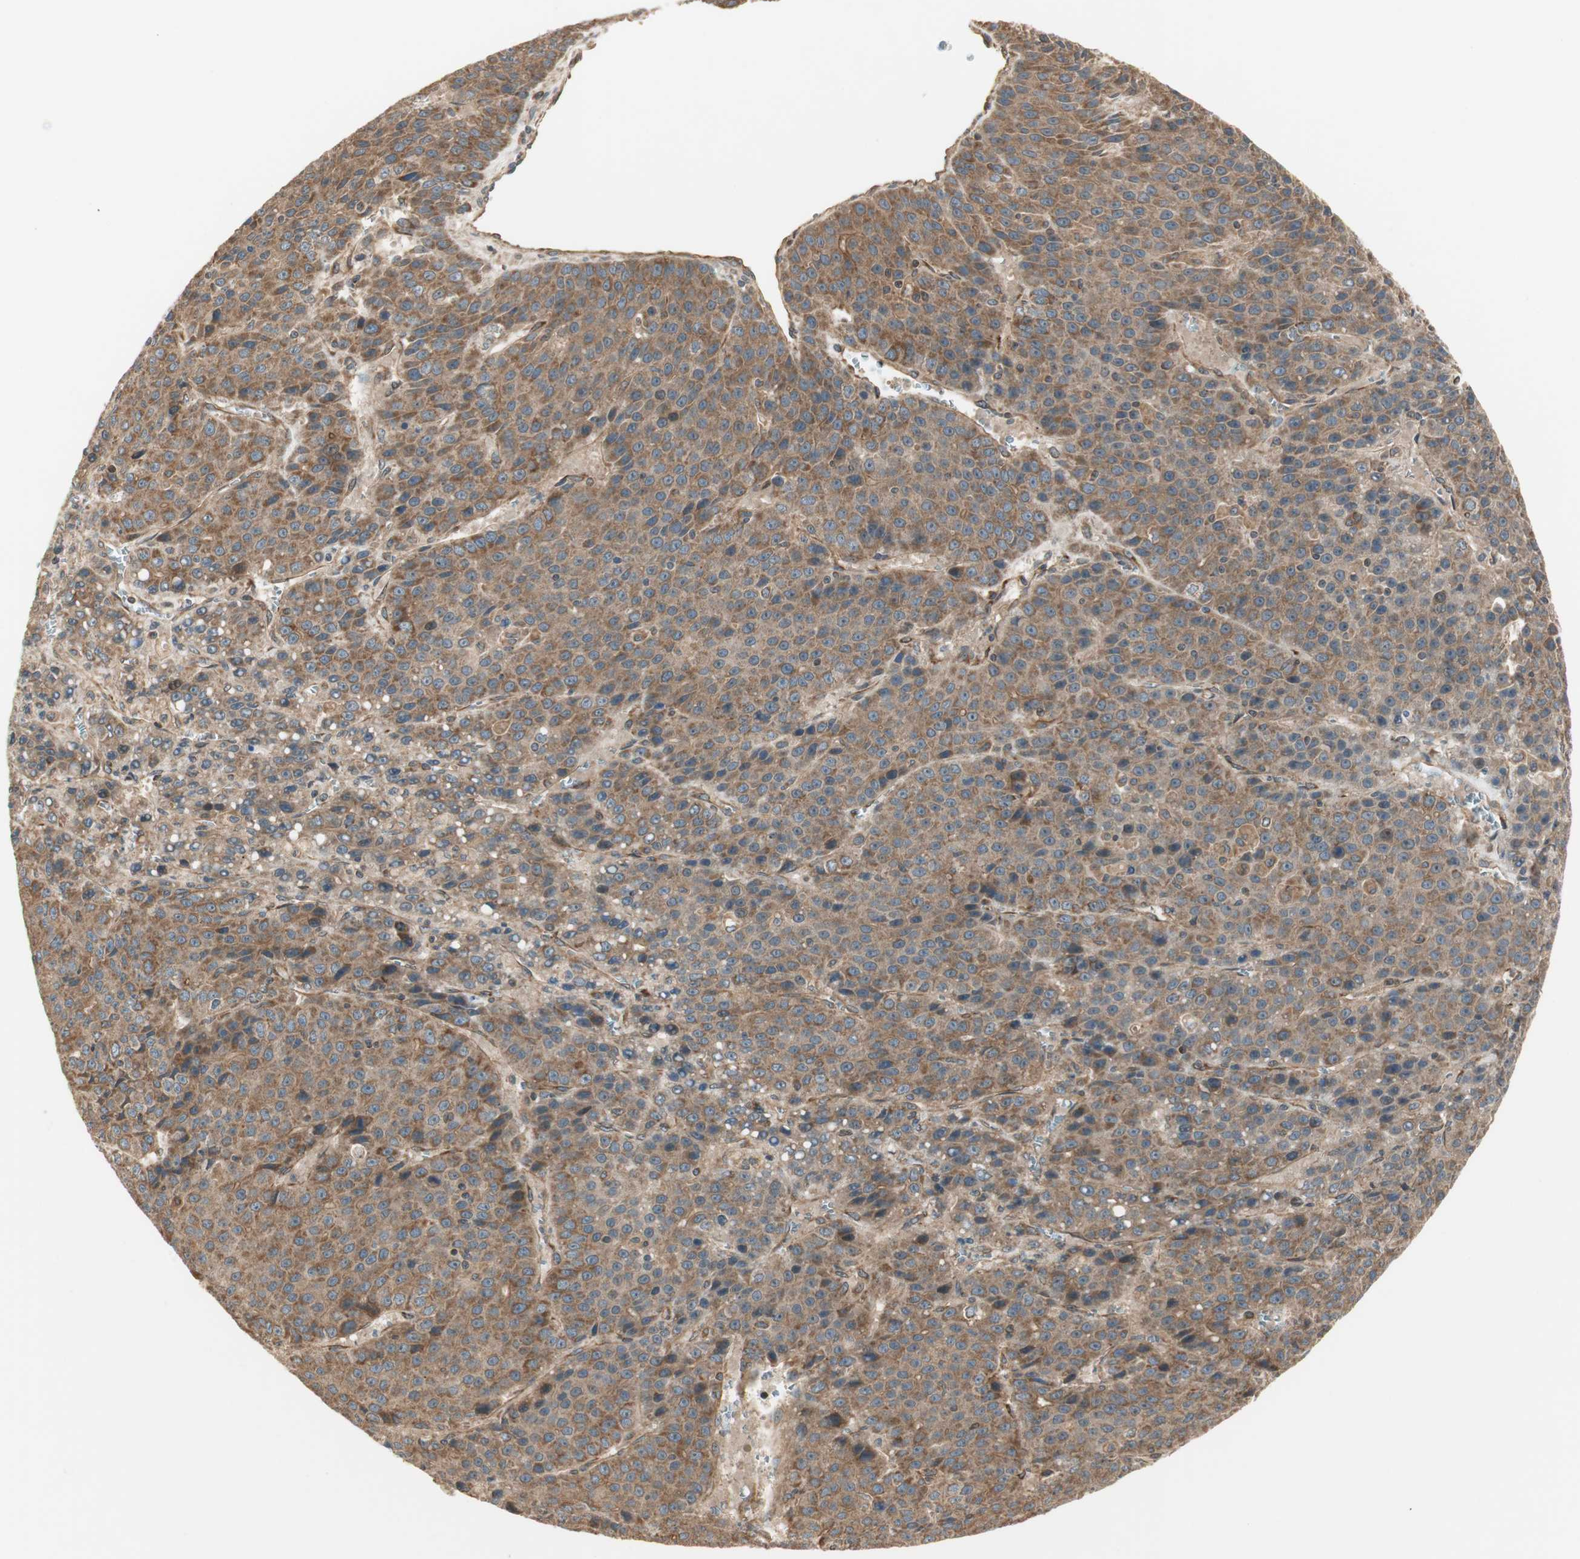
{"staining": {"intensity": "moderate", "quantity": ">75%", "location": "cytoplasmic/membranous"}, "tissue": "liver cancer", "cell_type": "Tumor cells", "image_type": "cancer", "snomed": [{"axis": "morphology", "description": "Carcinoma, Hepatocellular, NOS"}, {"axis": "topography", "description": "Liver"}], "caption": "Moderate cytoplasmic/membranous expression is appreciated in approximately >75% of tumor cells in liver cancer (hepatocellular carcinoma). Nuclei are stained in blue.", "gene": "CTTNBP2NL", "patient": {"sex": "female", "age": 53}}